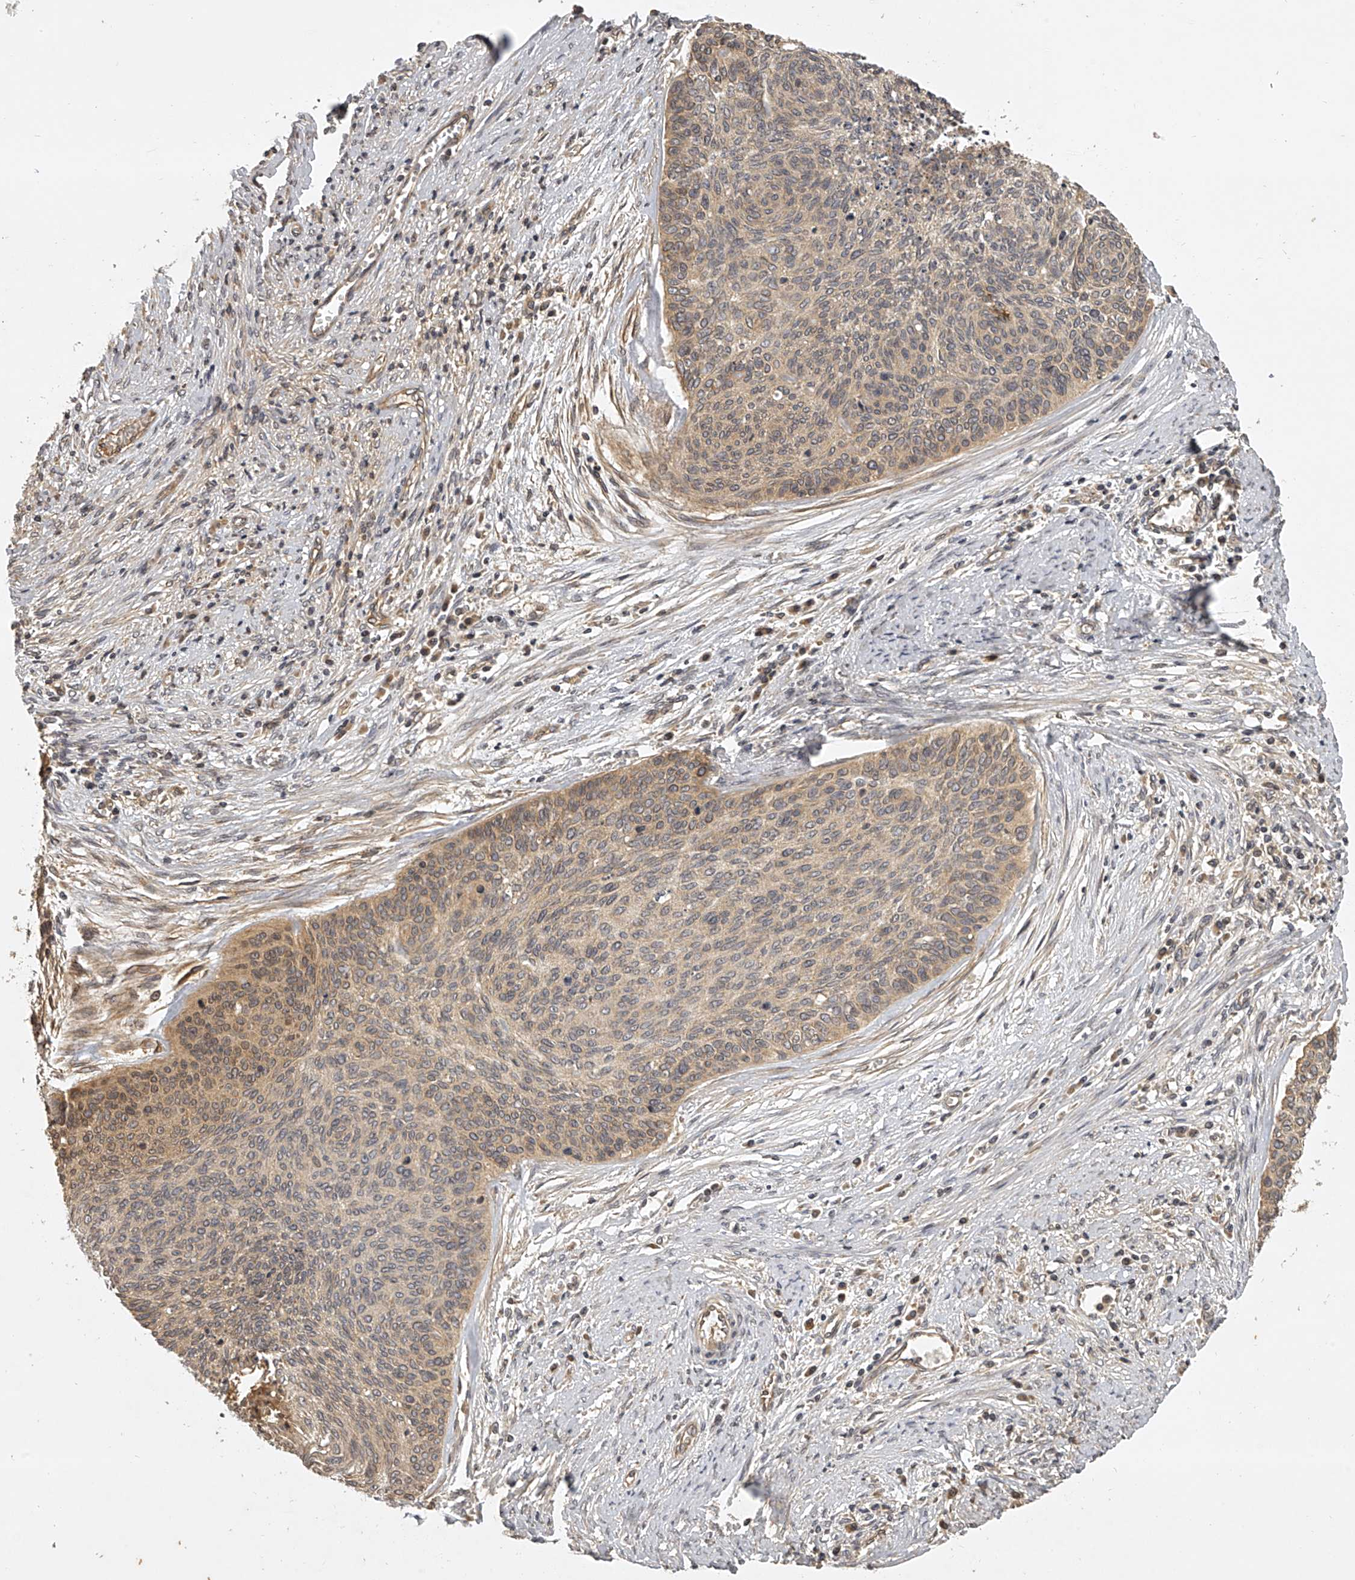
{"staining": {"intensity": "weak", "quantity": "<25%", "location": "cytoplasmic/membranous"}, "tissue": "cervical cancer", "cell_type": "Tumor cells", "image_type": "cancer", "snomed": [{"axis": "morphology", "description": "Squamous cell carcinoma, NOS"}, {"axis": "topography", "description": "Cervix"}], "caption": "Protein analysis of cervical cancer shows no significant staining in tumor cells.", "gene": "NFS1", "patient": {"sex": "female", "age": 55}}